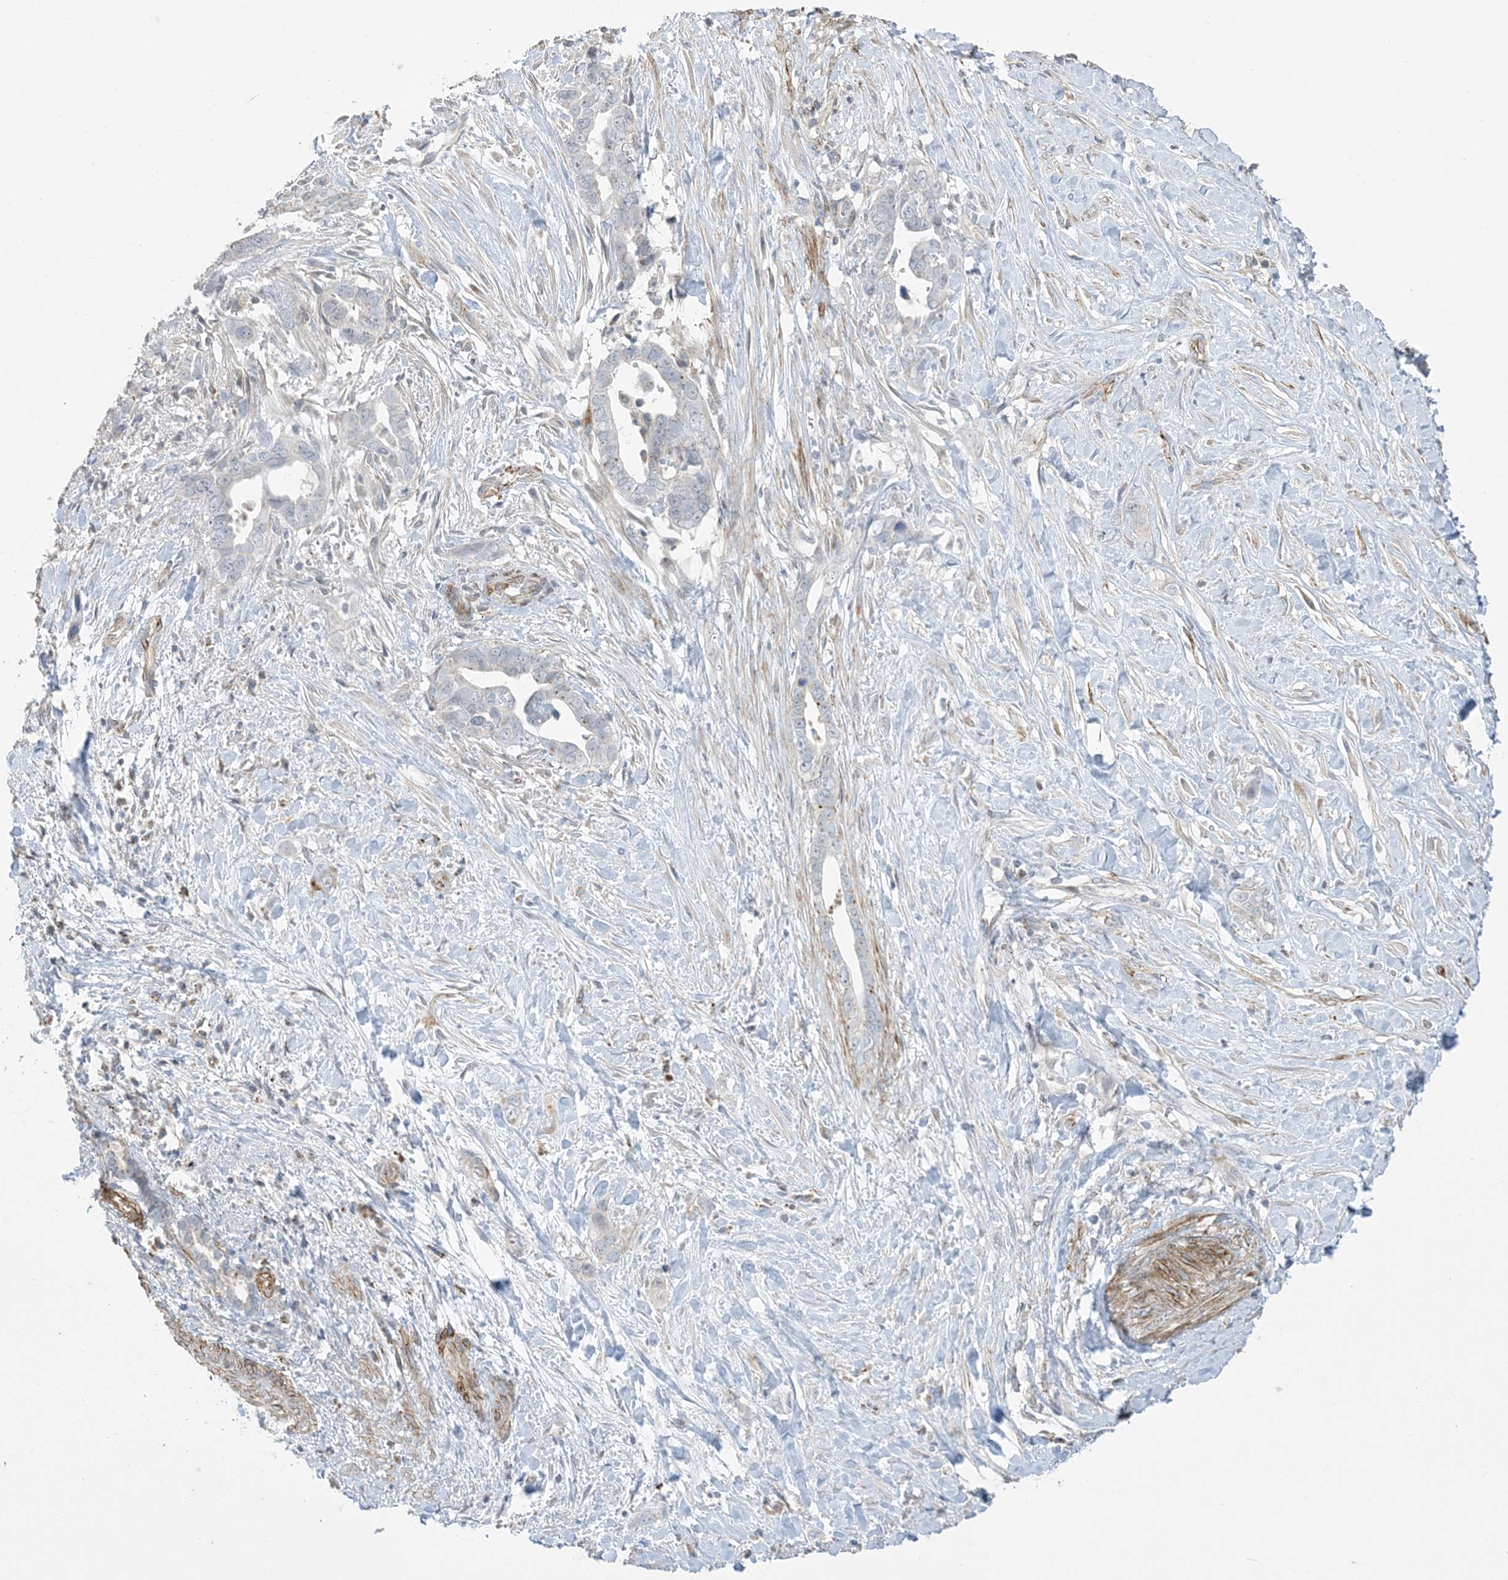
{"staining": {"intensity": "negative", "quantity": "none", "location": "none"}, "tissue": "liver cancer", "cell_type": "Tumor cells", "image_type": "cancer", "snomed": [{"axis": "morphology", "description": "Cholangiocarcinoma"}, {"axis": "topography", "description": "Liver"}], "caption": "Immunohistochemical staining of human liver cancer (cholangiocarcinoma) shows no significant expression in tumor cells. (Stains: DAB (3,3'-diaminobenzidine) IHC with hematoxylin counter stain, Microscopy: brightfield microscopy at high magnification).", "gene": "AGA", "patient": {"sex": "female", "age": 79}}